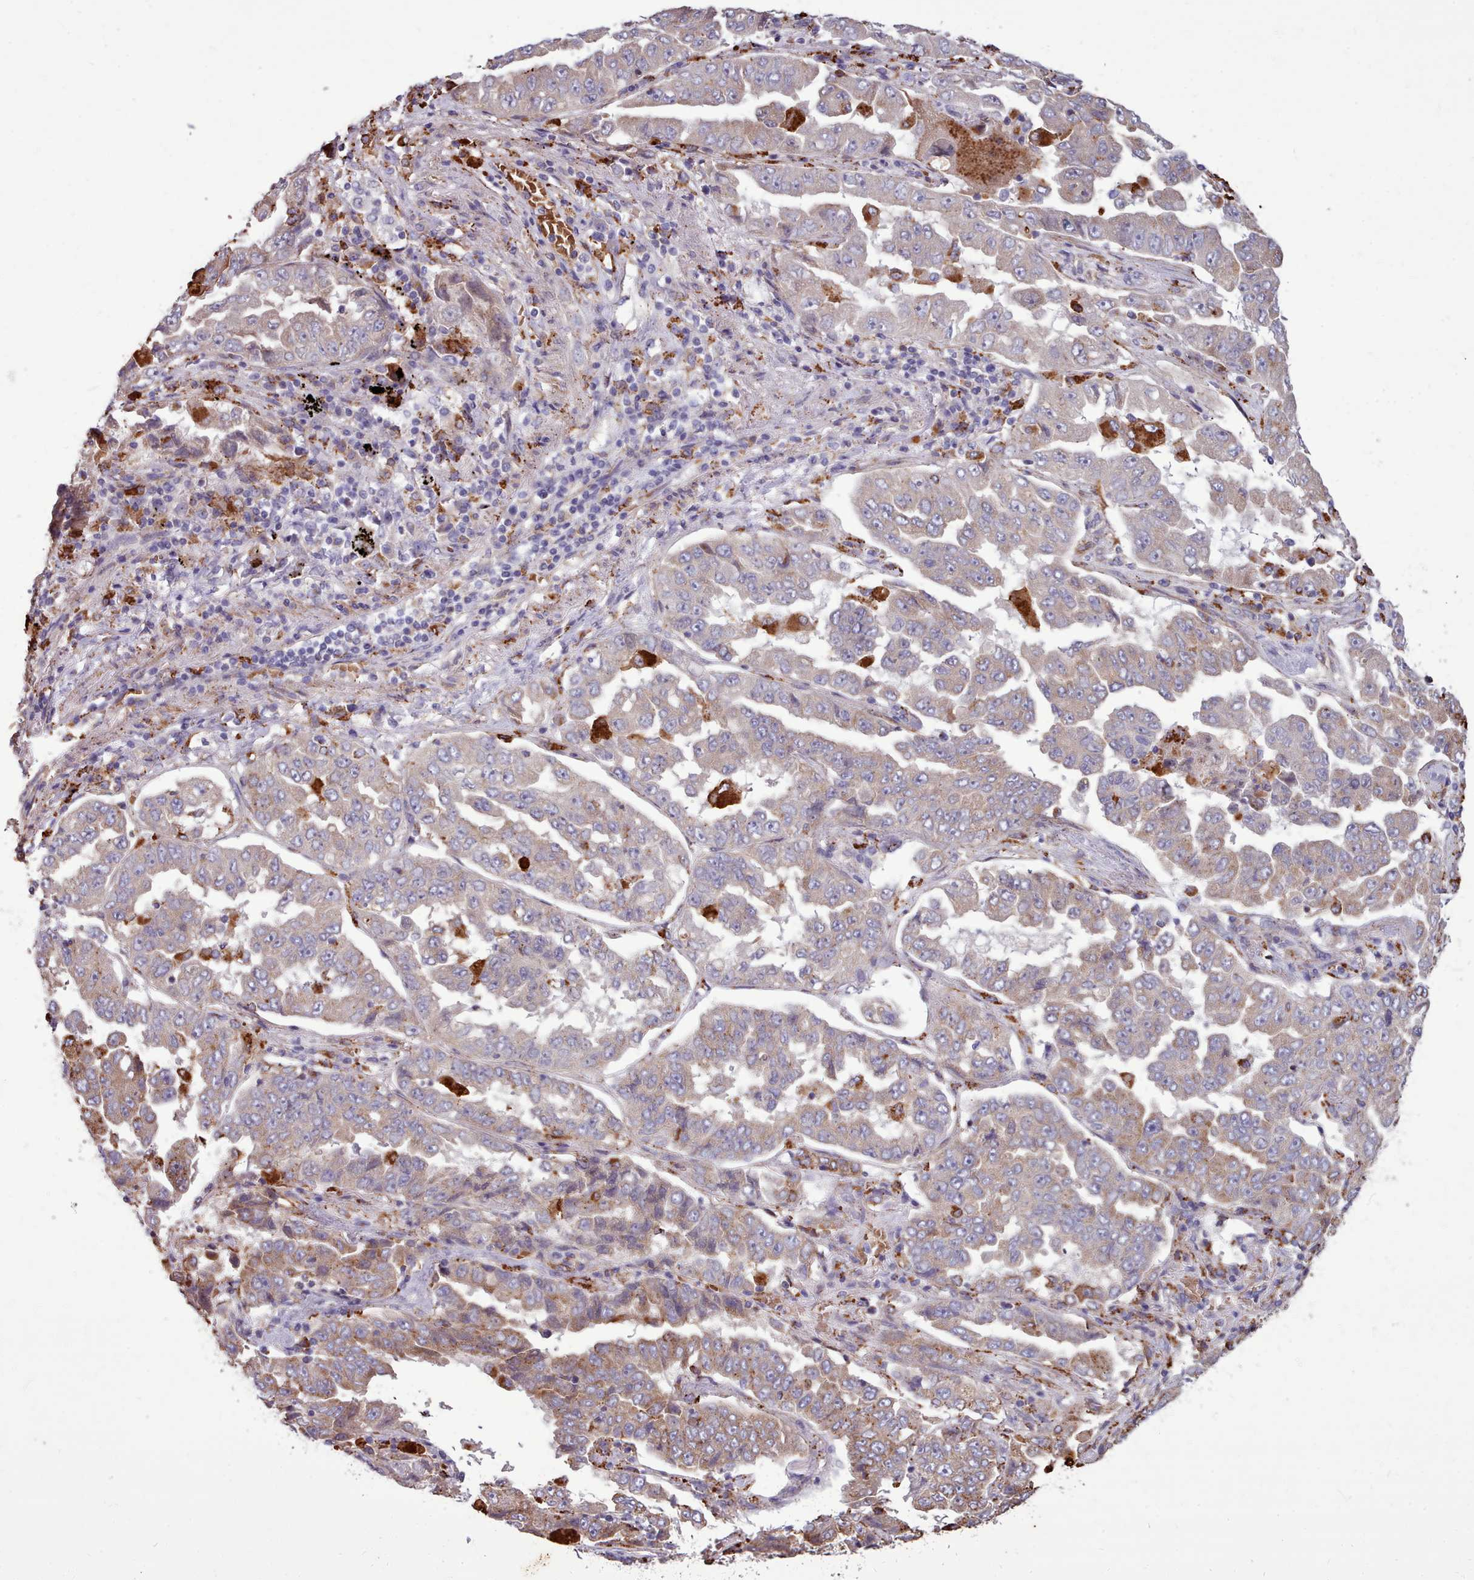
{"staining": {"intensity": "moderate", "quantity": ">75%", "location": "cytoplasmic/membranous"}, "tissue": "lung cancer", "cell_type": "Tumor cells", "image_type": "cancer", "snomed": [{"axis": "morphology", "description": "Adenocarcinoma, NOS"}, {"axis": "topography", "description": "Lung"}], "caption": "About >75% of tumor cells in human lung cancer (adenocarcinoma) exhibit moderate cytoplasmic/membranous protein positivity as visualized by brown immunohistochemical staining.", "gene": "PACSIN3", "patient": {"sex": "female", "age": 51}}